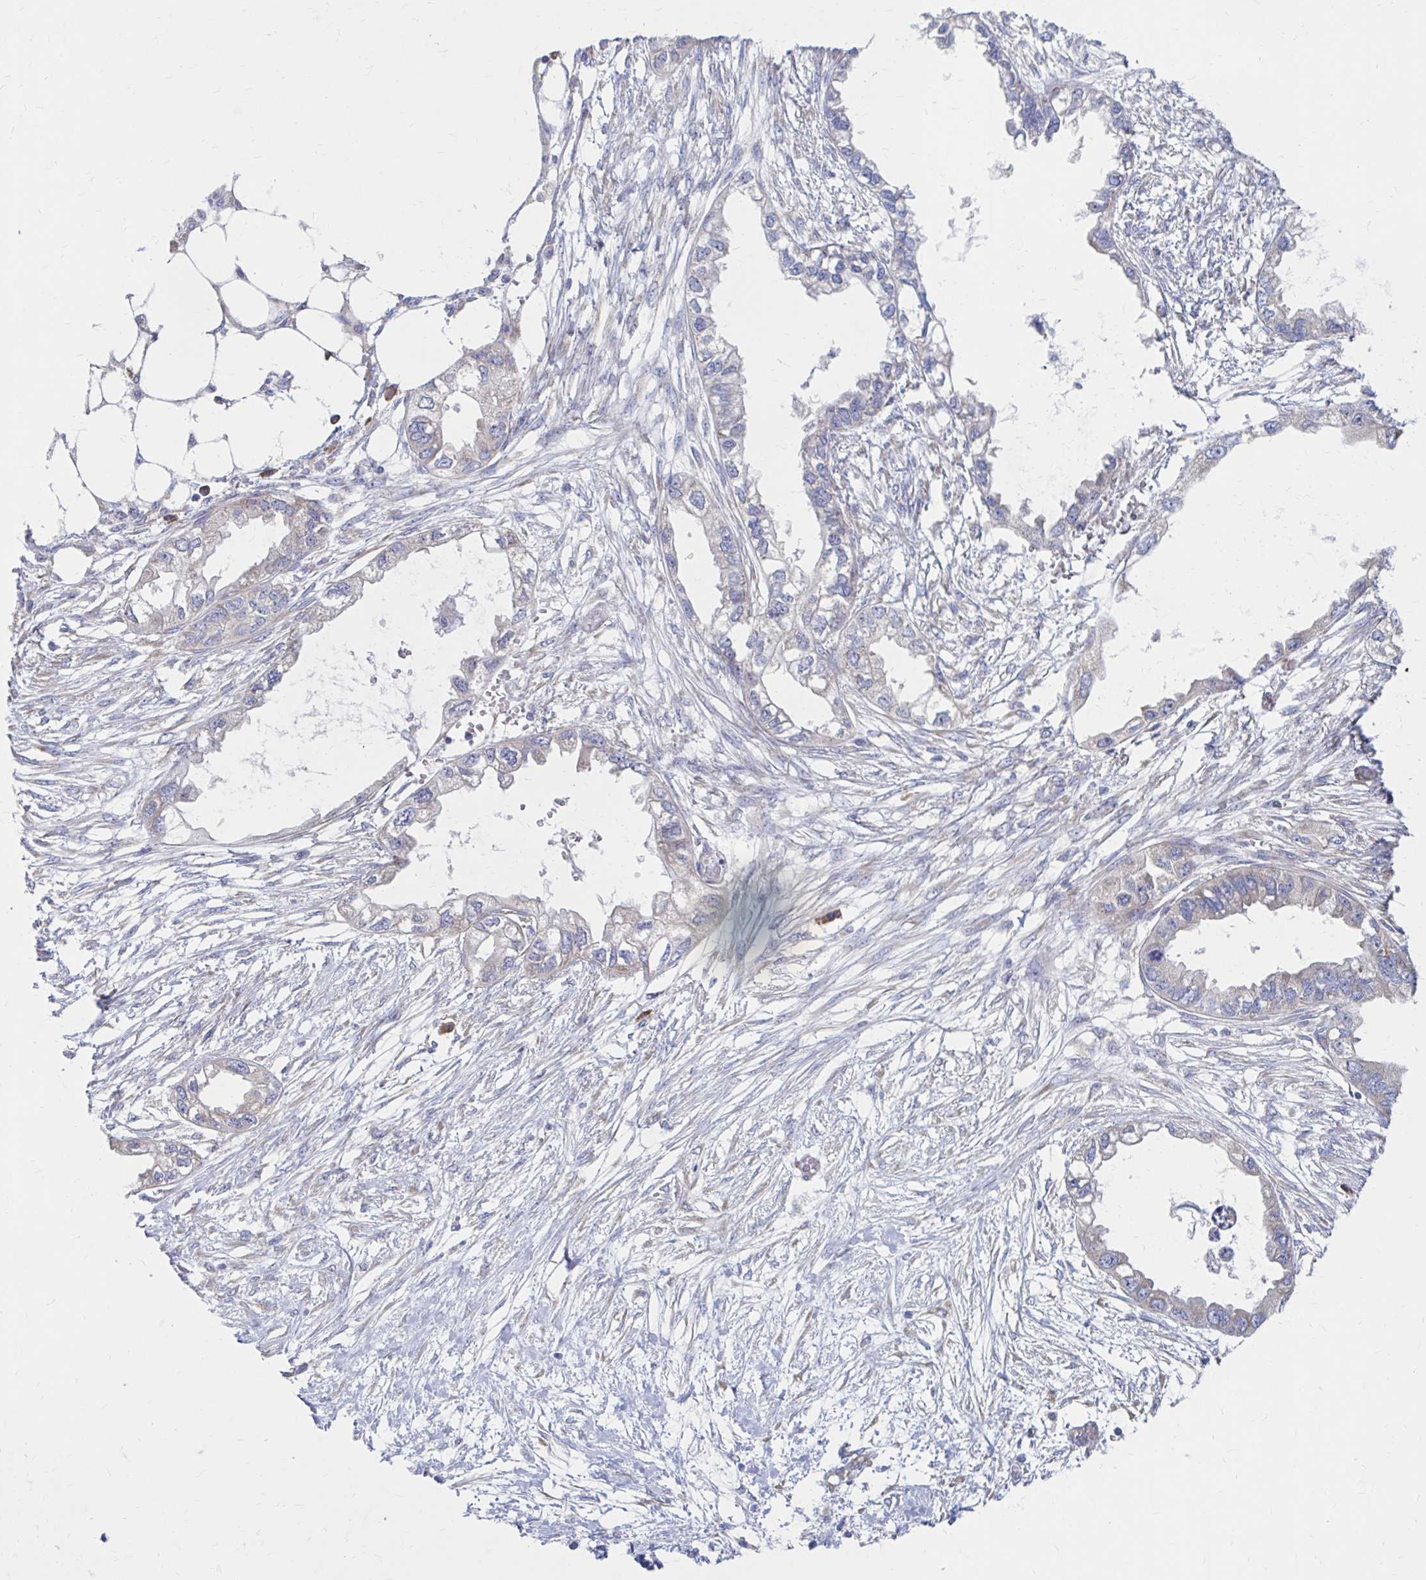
{"staining": {"intensity": "negative", "quantity": "none", "location": "none"}, "tissue": "endometrial cancer", "cell_type": "Tumor cells", "image_type": "cancer", "snomed": [{"axis": "morphology", "description": "Adenocarcinoma, NOS"}, {"axis": "morphology", "description": "Adenocarcinoma, metastatic, NOS"}, {"axis": "topography", "description": "Adipose tissue"}, {"axis": "topography", "description": "Endometrium"}], "caption": "High magnification brightfield microscopy of endometrial cancer (metastatic adenocarcinoma) stained with DAB (brown) and counterstained with hematoxylin (blue): tumor cells show no significant positivity.", "gene": "RPL27A", "patient": {"sex": "female", "age": 67}}